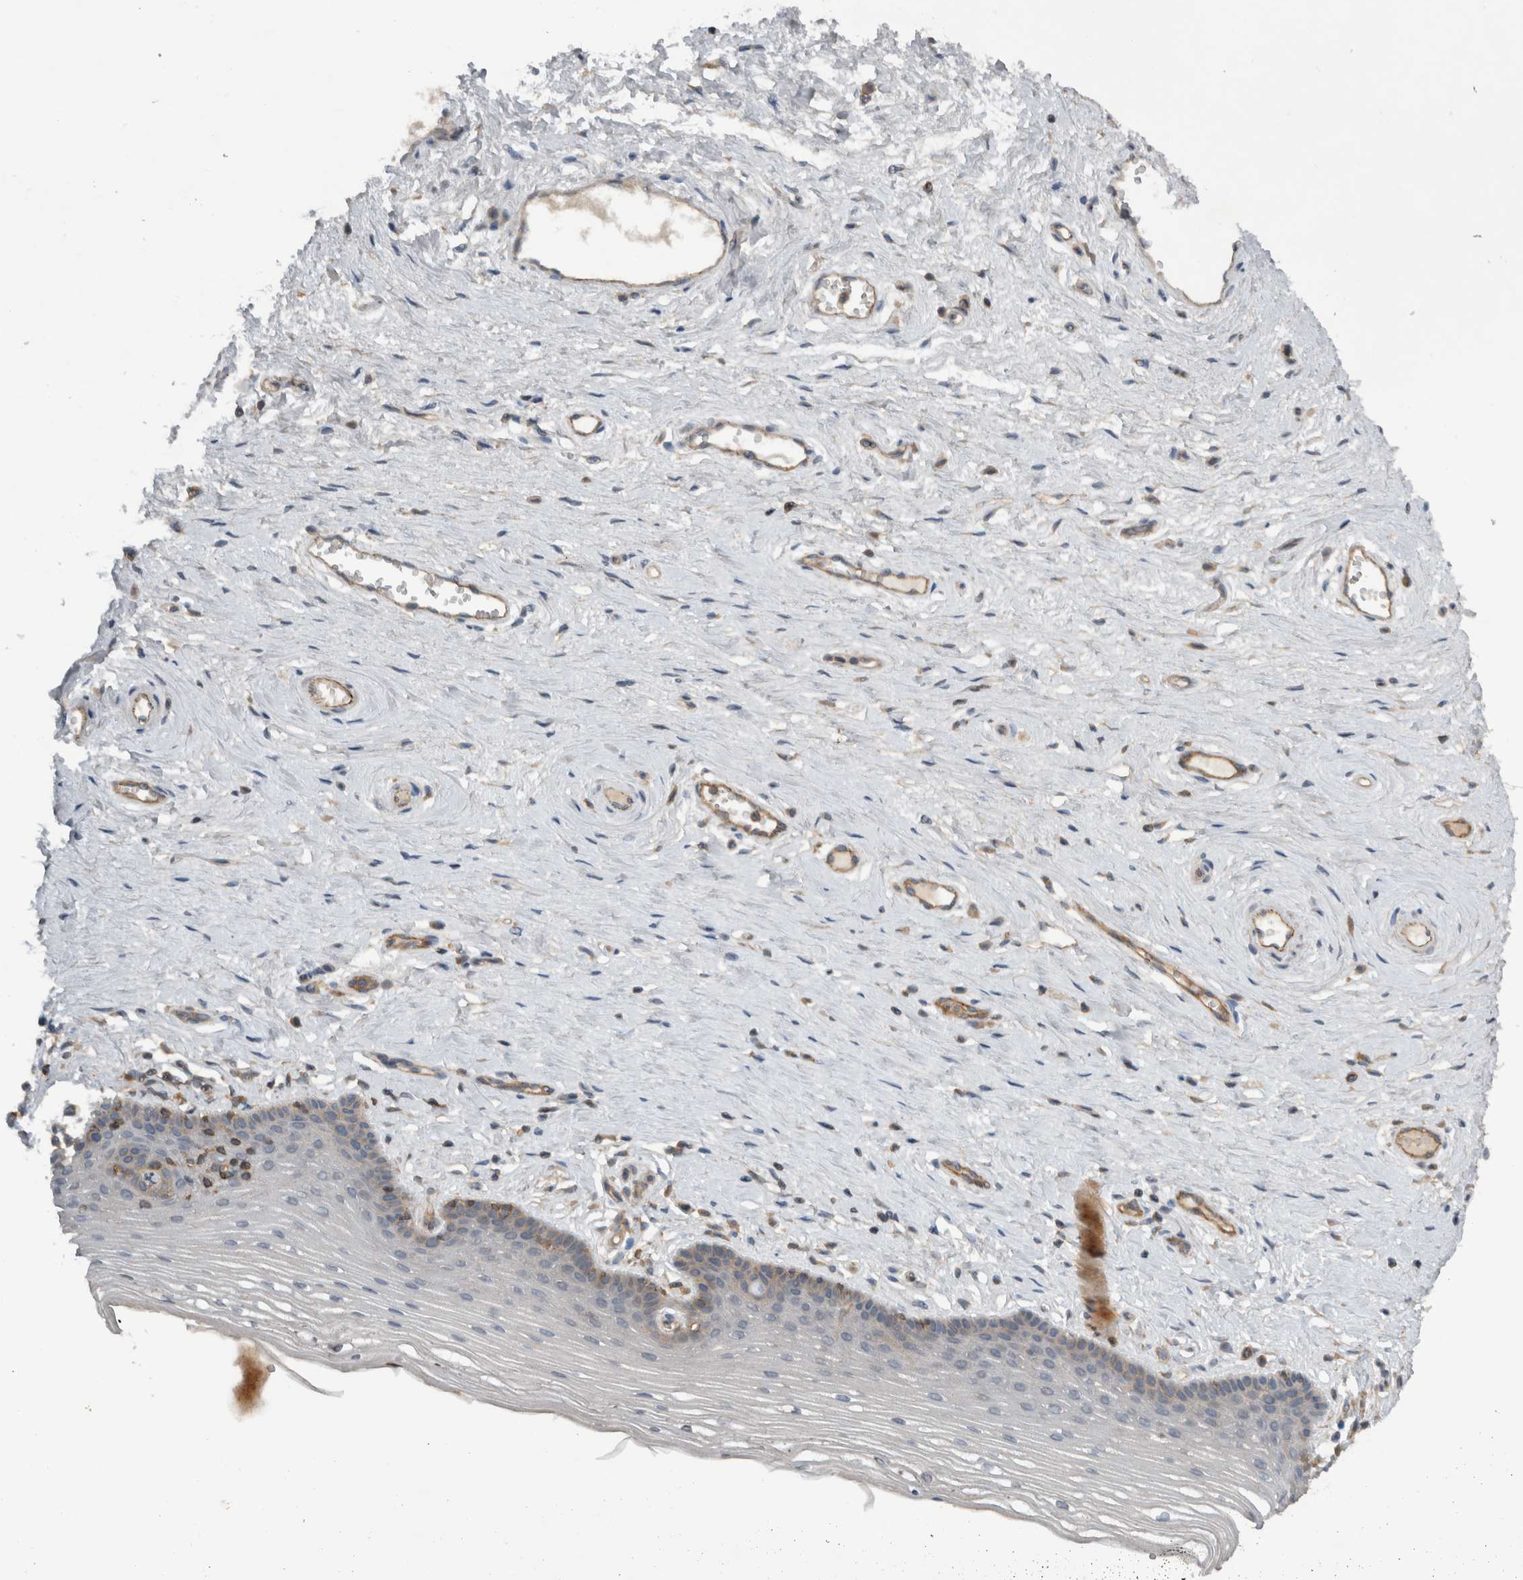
{"staining": {"intensity": "weak", "quantity": "<25%", "location": "cytoplasmic/membranous"}, "tissue": "vagina", "cell_type": "Squamous epithelial cells", "image_type": "normal", "snomed": [{"axis": "morphology", "description": "Normal tissue, NOS"}, {"axis": "topography", "description": "Vagina"}], "caption": "Immunohistochemical staining of normal vagina exhibits no significant staining in squamous epithelial cells.", "gene": "SCARA5", "patient": {"sex": "female", "age": 46}}